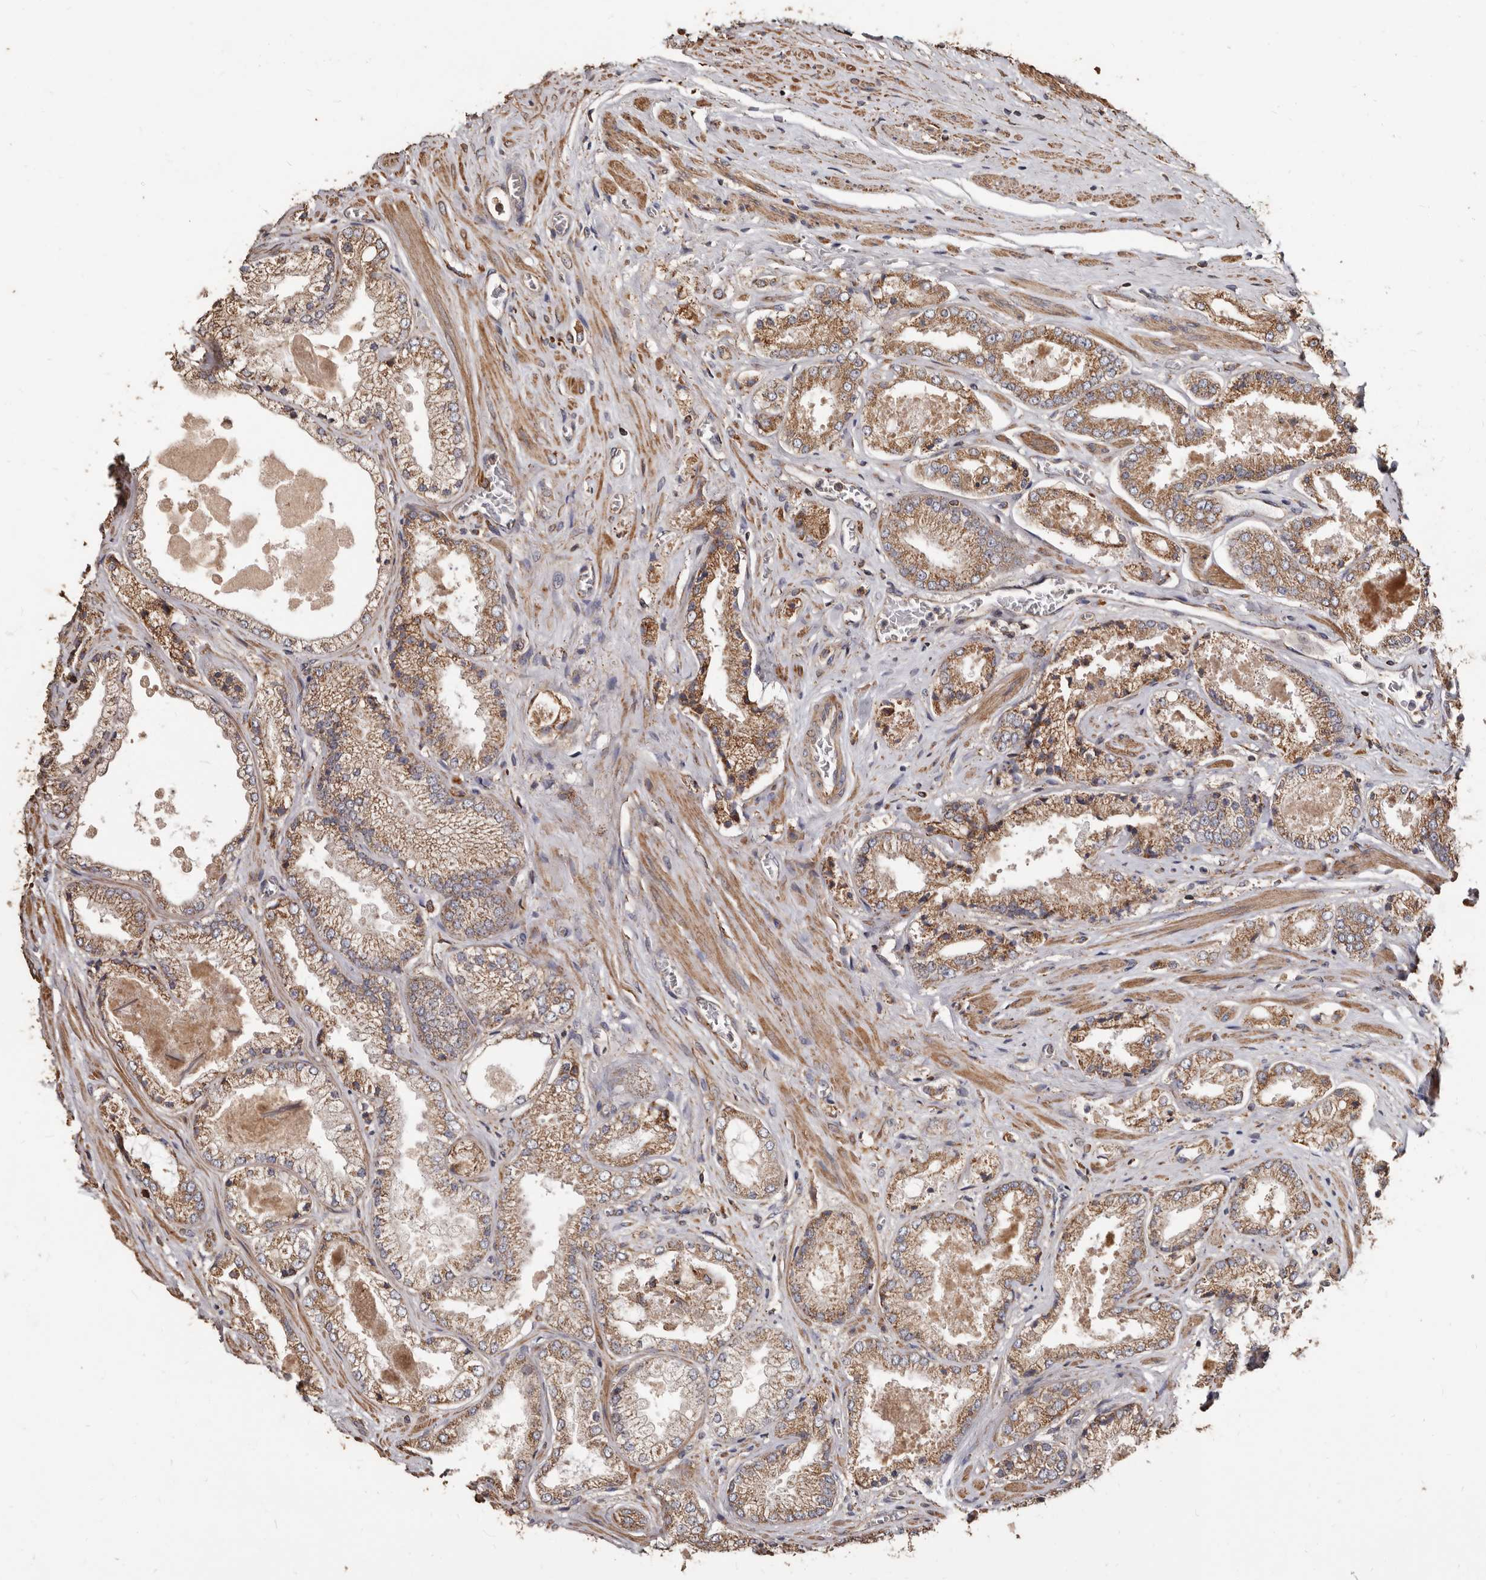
{"staining": {"intensity": "moderate", "quantity": ">75%", "location": "cytoplasmic/membranous"}, "tissue": "prostate cancer", "cell_type": "Tumor cells", "image_type": "cancer", "snomed": [{"axis": "morphology", "description": "Adenocarcinoma, High grade"}, {"axis": "topography", "description": "Prostate"}], "caption": "About >75% of tumor cells in prostate cancer (adenocarcinoma (high-grade)) display moderate cytoplasmic/membranous protein staining as visualized by brown immunohistochemical staining.", "gene": "OSGIN2", "patient": {"sex": "male", "age": 58}}